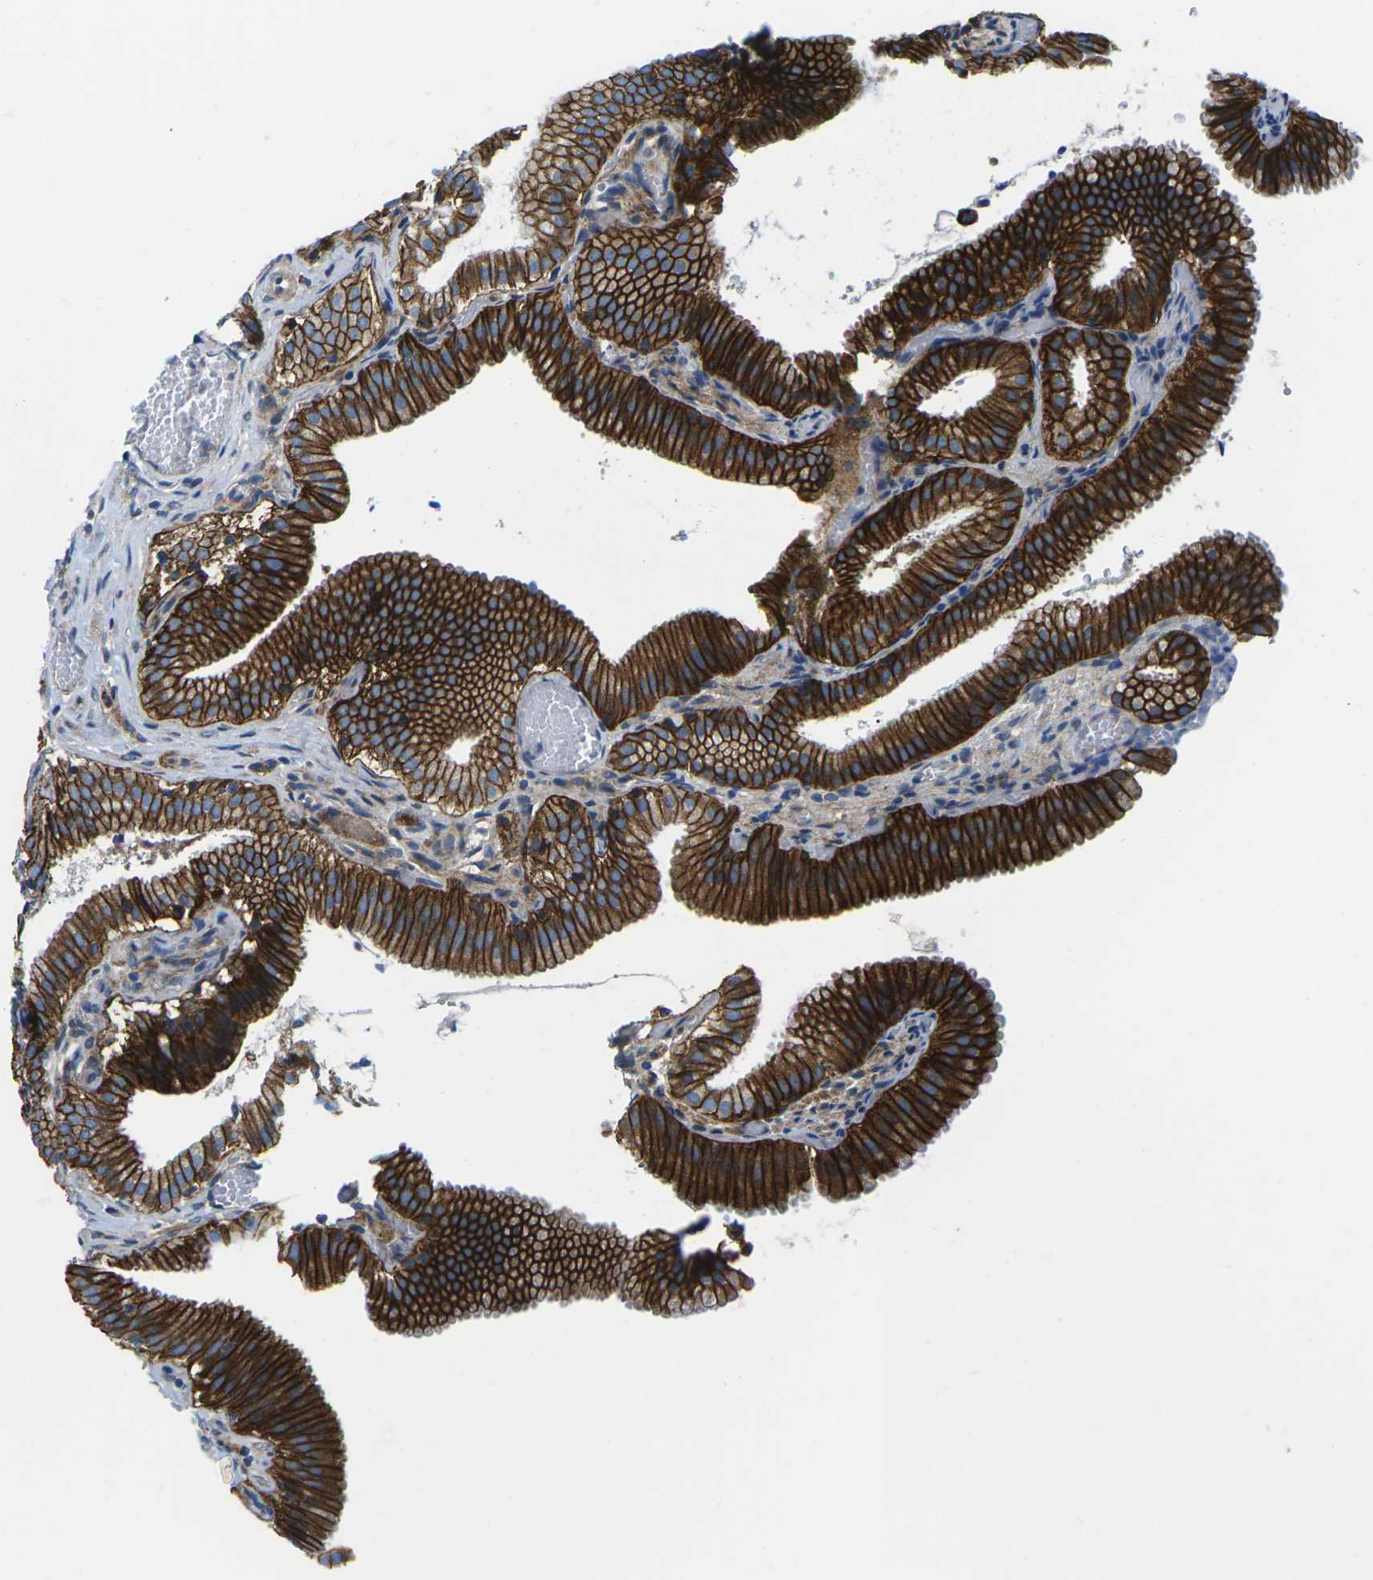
{"staining": {"intensity": "strong", "quantity": ">75%", "location": "cytoplasmic/membranous"}, "tissue": "gallbladder", "cell_type": "Glandular cells", "image_type": "normal", "snomed": [{"axis": "morphology", "description": "Normal tissue, NOS"}, {"axis": "topography", "description": "Gallbladder"}], "caption": "IHC micrograph of benign gallbladder: human gallbladder stained using IHC reveals high levels of strong protein expression localized specifically in the cytoplasmic/membranous of glandular cells, appearing as a cytoplasmic/membranous brown color.", "gene": "DLG1", "patient": {"sex": "male", "age": 54}}